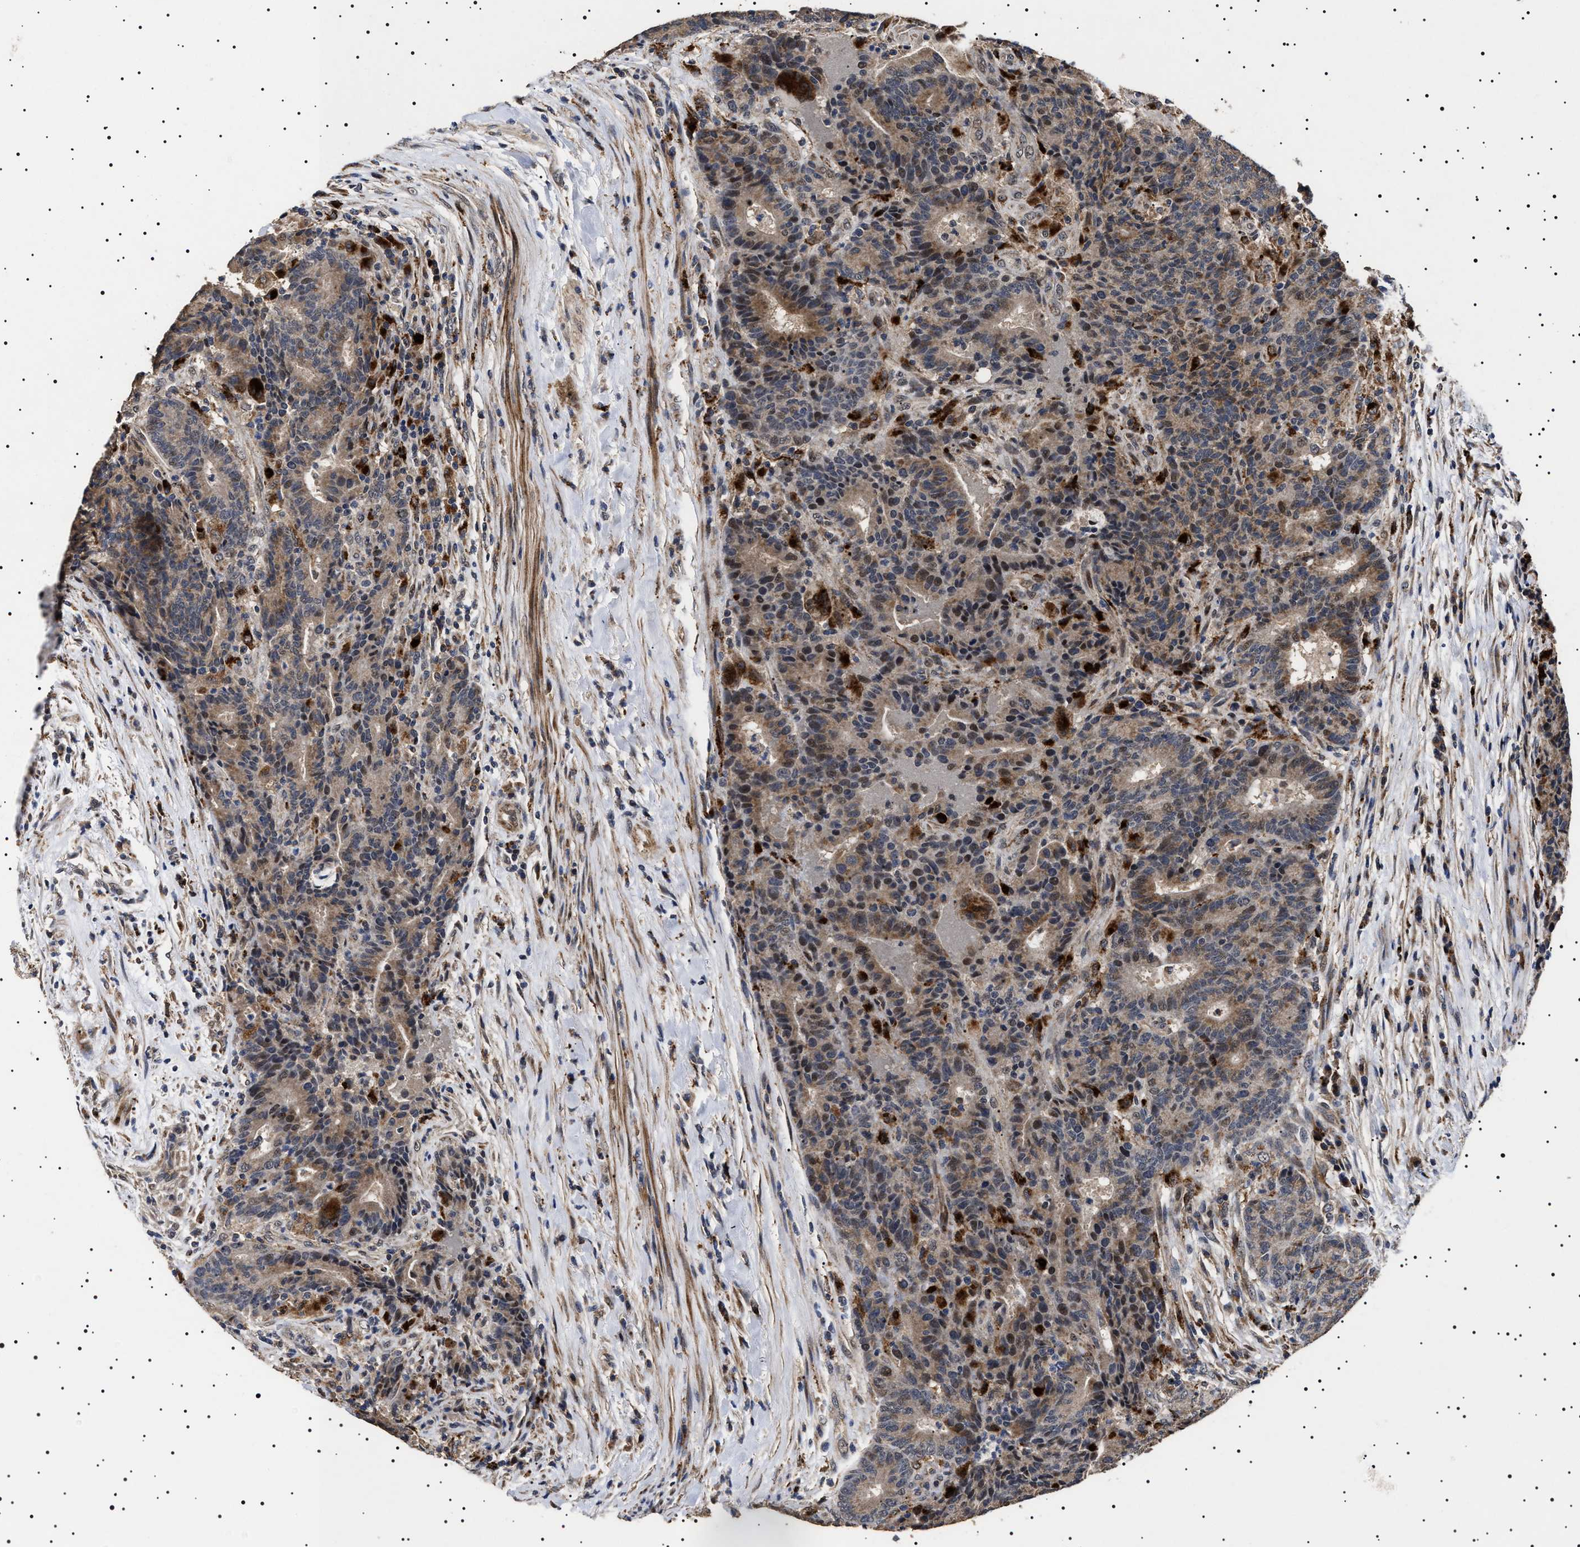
{"staining": {"intensity": "moderate", "quantity": "25%-75%", "location": "cytoplasmic/membranous"}, "tissue": "colorectal cancer", "cell_type": "Tumor cells", "image_type": "cancer", "snomed": [{"axis": "morphology", "description": "Normal tissue, NOS"}, {"axis": "morphology", "description": "Adenocarcinoma, NOS"}, {"axis": "topography", "description": "Colon"}], "caption": "Colorectal cancer (adenocarcinoma) stained with a brown dye demonstrates moderate cytoplasmic/membranous positive expression in approximately 25%-75% of tumor cells.", "gene": "RAB34", "patient": {"sex": "female", "age": 75}}